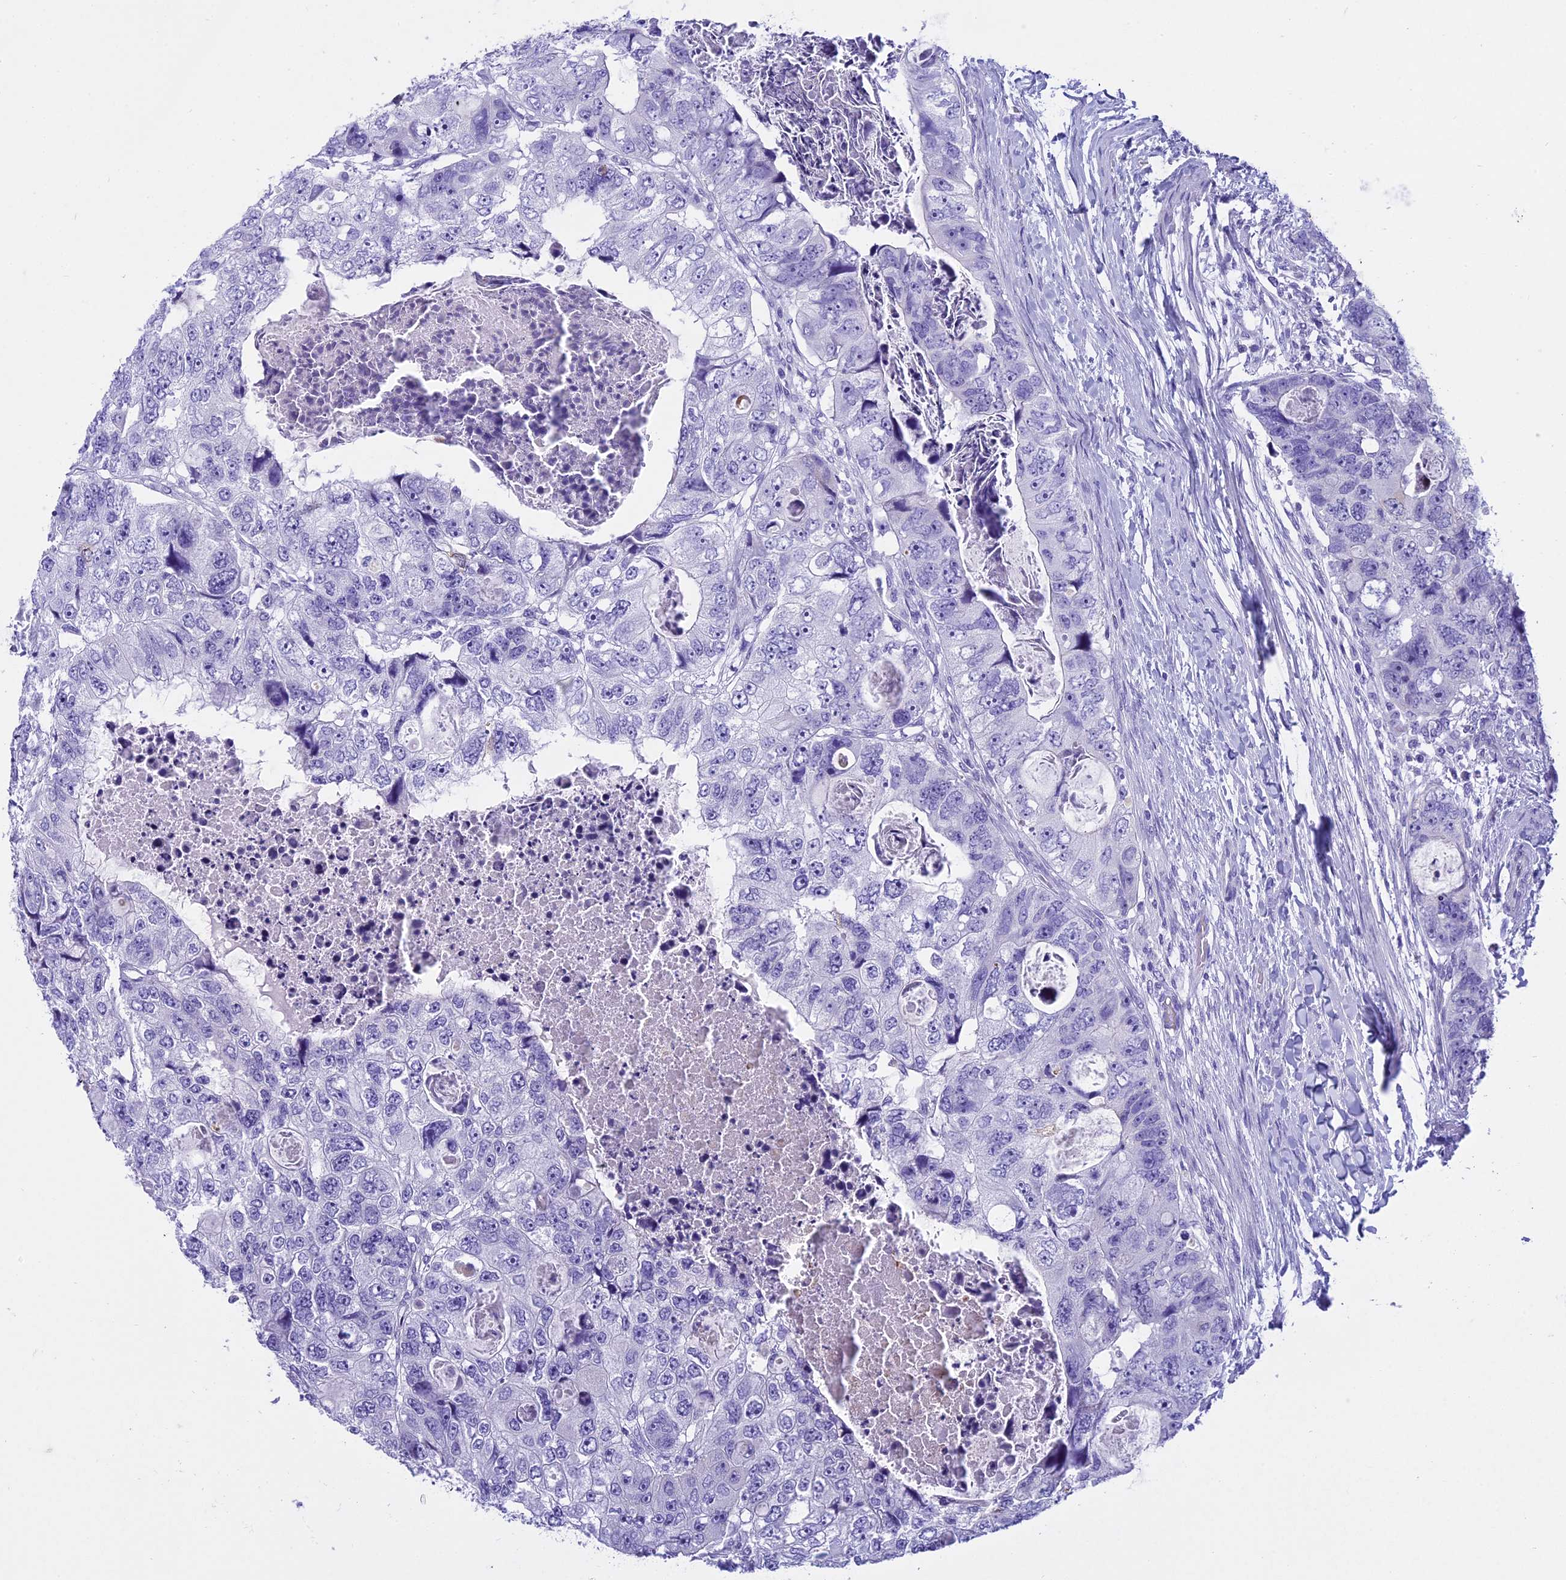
{"staining": {"intensity": "negative", "quantity": "none", "location": "none"}, "tissue": "colorectal cancer", "cell_type": "Tumor cells", "image_type": "cancer", "snomed": [{"axis": "morphology", "description": "Adenocarcinoma, NOS"}, {"axis": "topography", "description": "Rectum"}], "caption": "There is no significant staining in tumor cells of colorectal adenocarcinoma.", "gene": "KCTD14", "patient": {"sex": "male", "age": 59}}